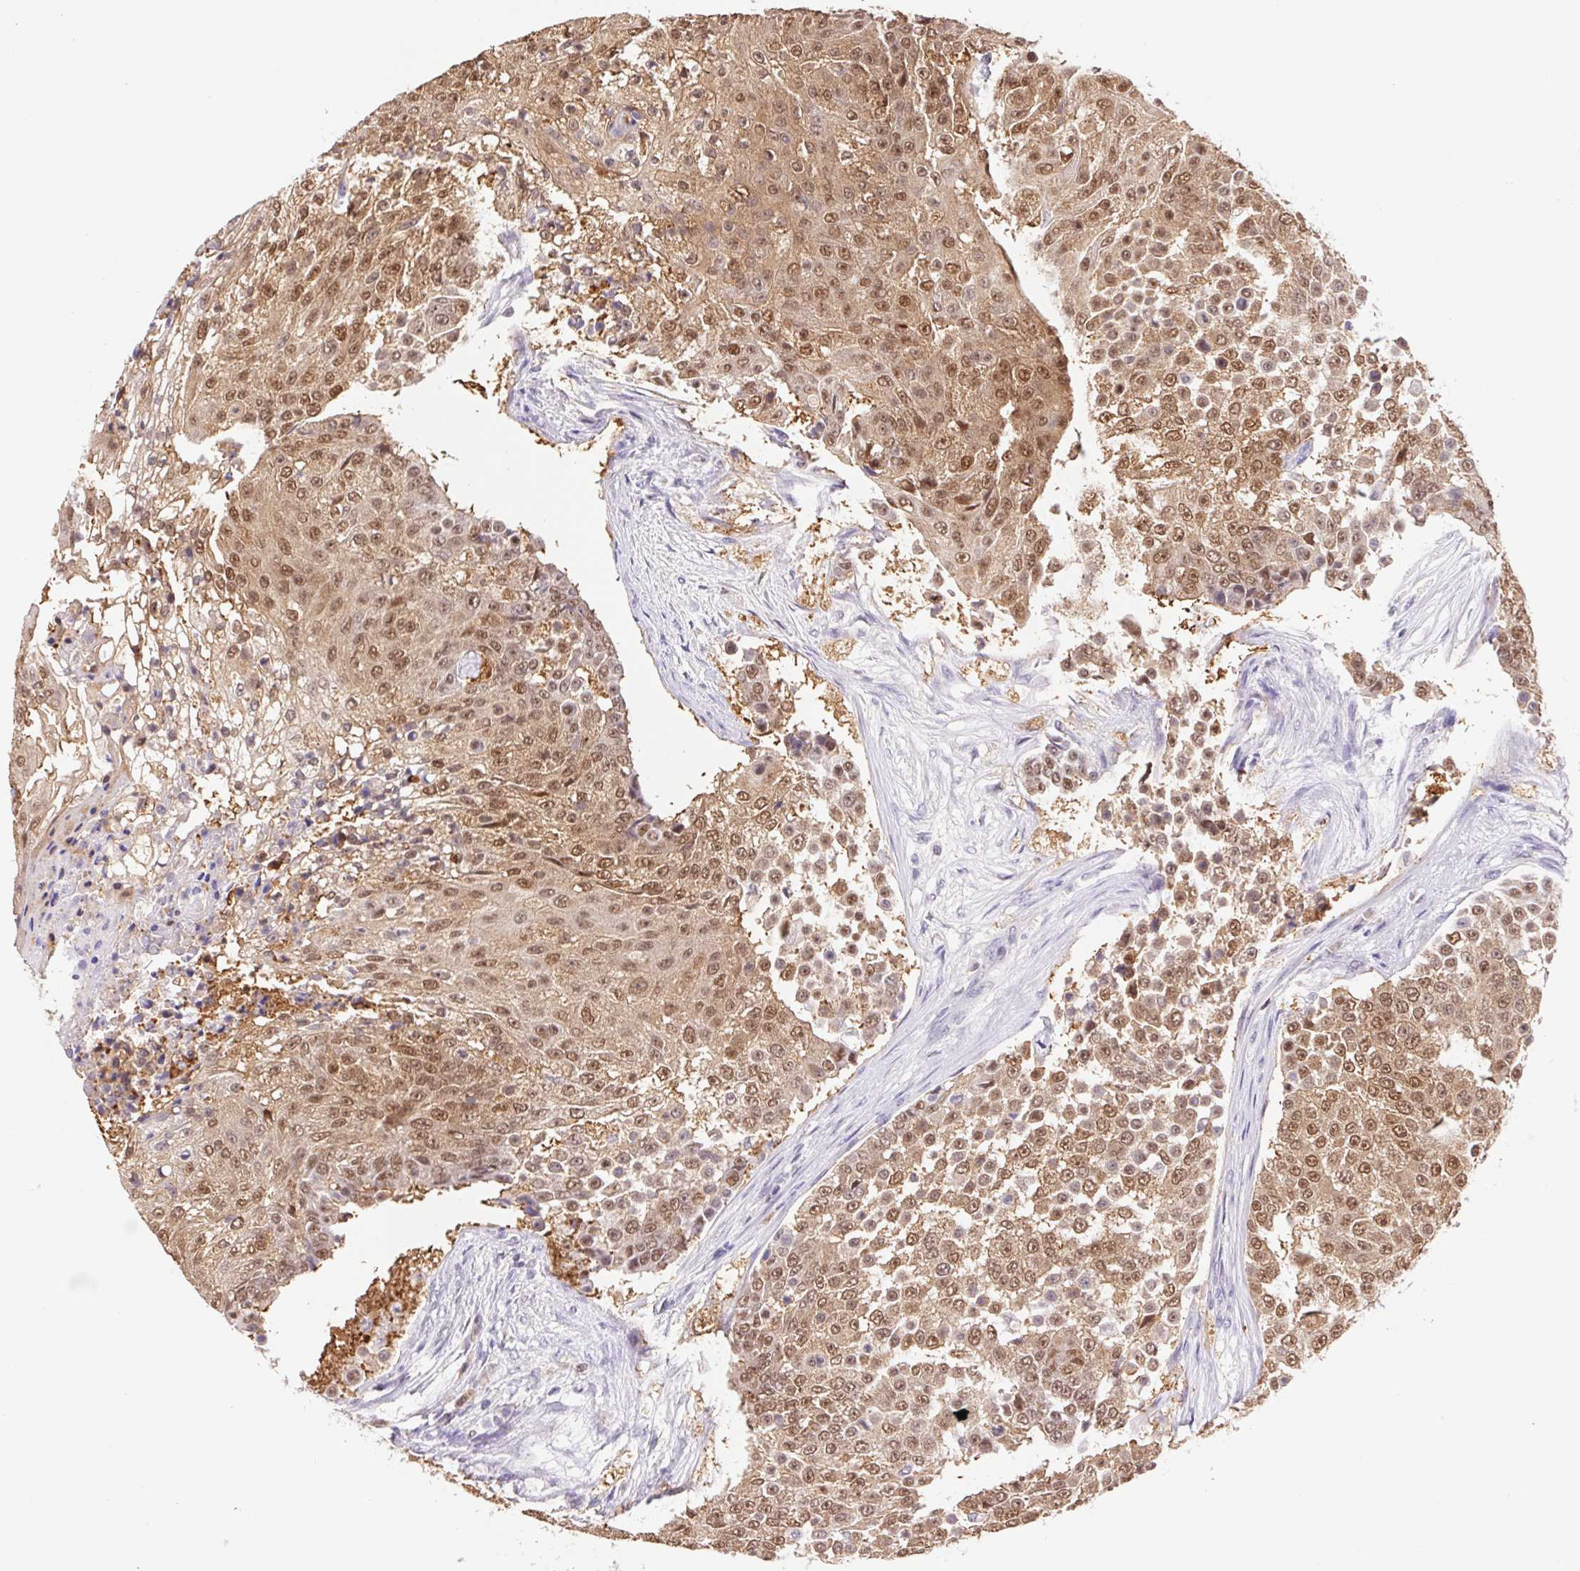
{"staining": {"intensity": "moderate", "quantity": ">75%", "location": "cytoplasmic/membranous,nuclear"}, "tissue": "urothelial cancer", "cell_type": "Tumor cells", "image_type": "cancer", "snomed": [{"axis": "morphology", "description": "Urothelial carcinoma, High grade"}, {"axis": "topography", "description": "Urinary bladder"}], "caption": "DAB (3,3'-diaminobenzidine) immunohistochemical staining of human urothelial carcinoma (high-grade) reveals moderate cytoplasmic/membranous and nuclear protein staining in about >75% of tumor cells.", "gene": "L3MBTL4", "patient": {"sex": "female", "age": 63}}